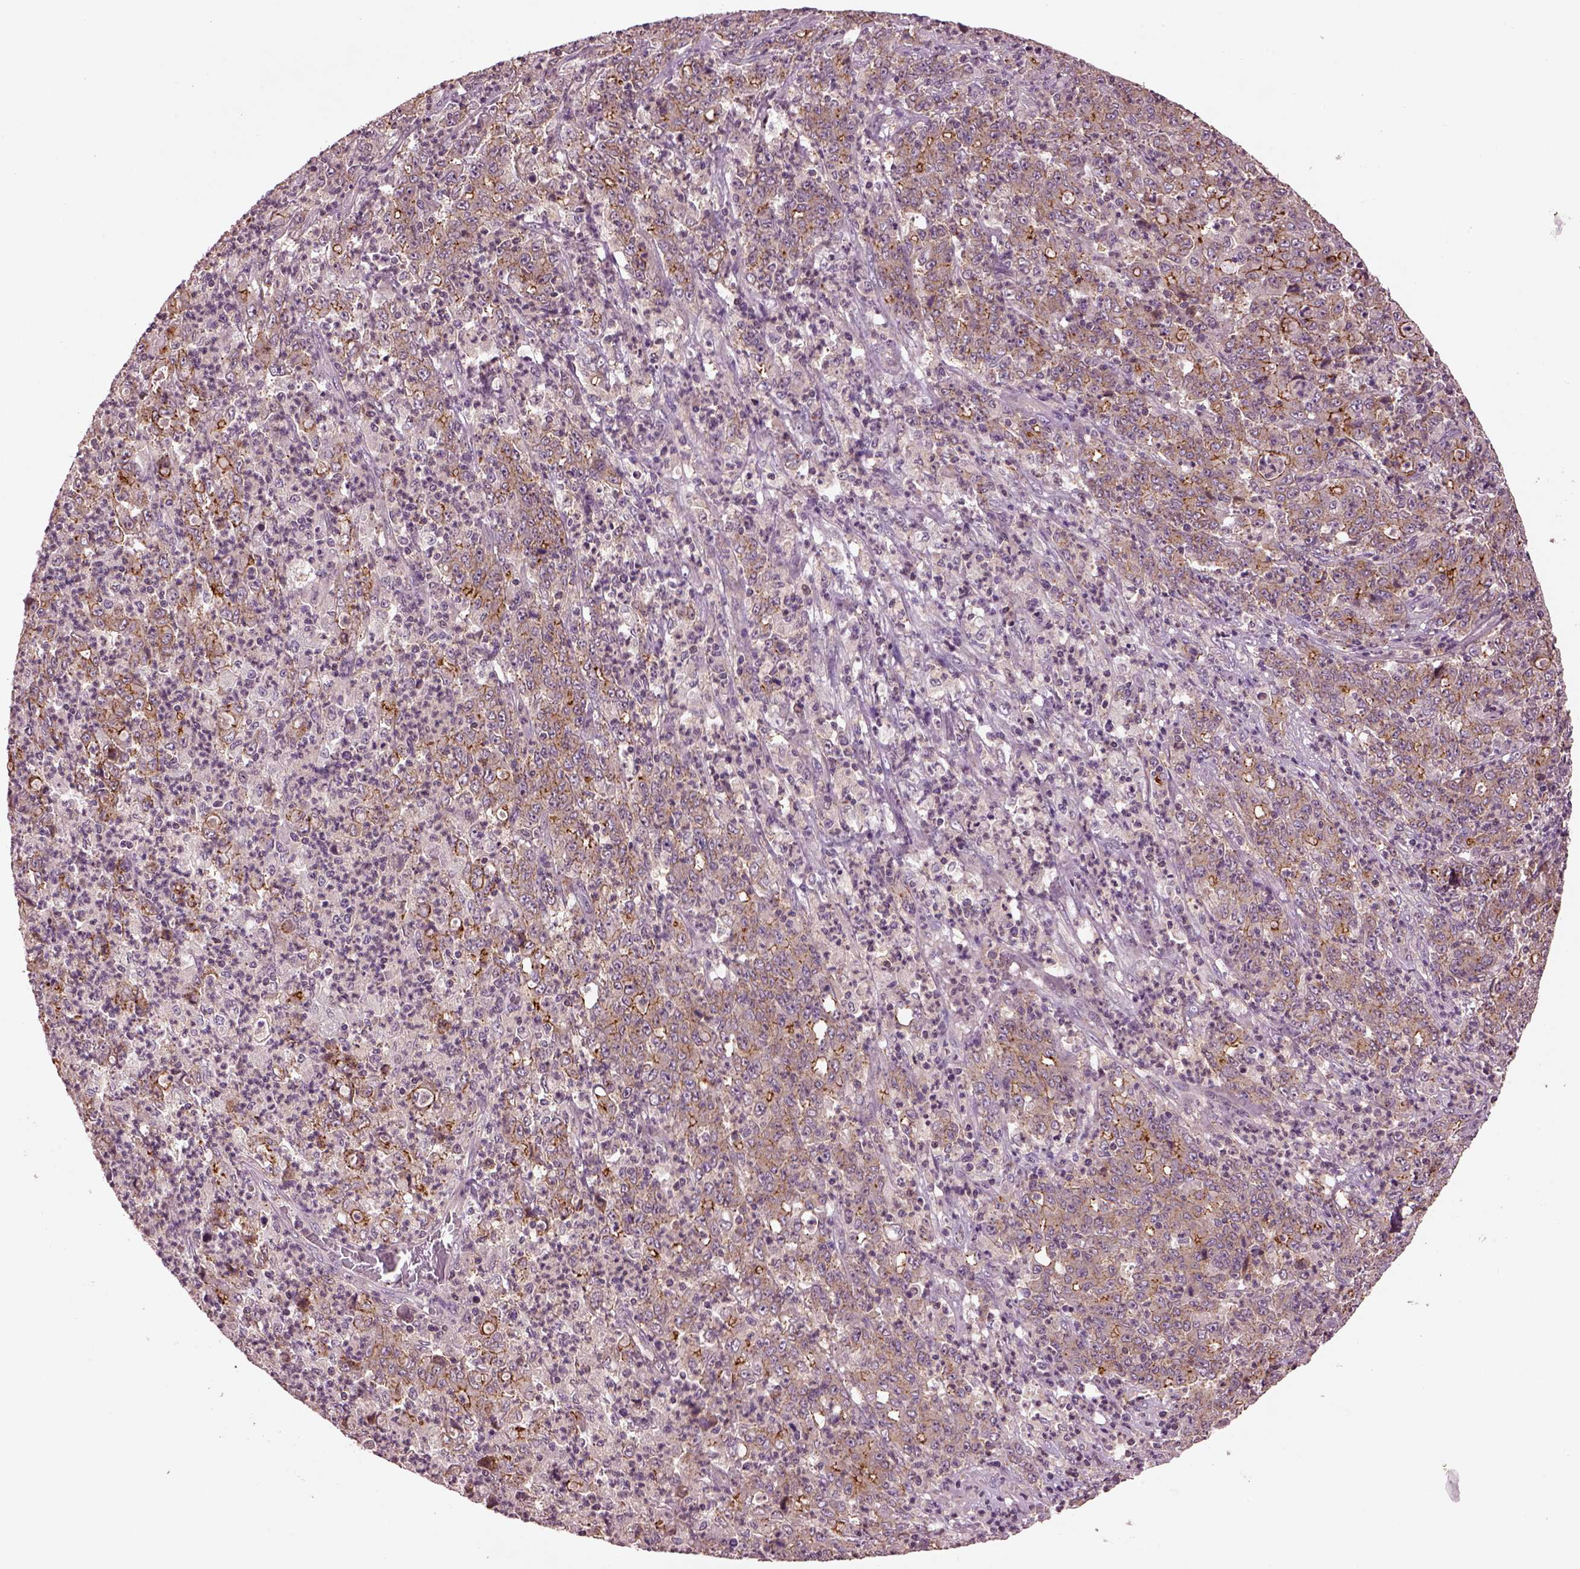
{"staining": {"intensity": "moderate", "quantity": "25%-75%", "location": "cytoplasmic/membranous"}, "tissue": "stomach cancer", "cell_type": "Tumor cells", "image_type": "cancer", "snomed": [{"axis": "morphology", "description": "Adenocarcinoma, NOS"}, {"axis": "topography", "description": "Stomach, lower"}], "caption": "Protein expression analysis of human stomach adenocarcinoma reveals moderate cytoplasmic/membranous staining in about 25%-75% of tumor cells. (DAB (3,3'-diaminobenzidine) IHC with brightfield microscopy, high magnification).", "gene": "MTHFS", "patient": {"sex": "female", "age": 71}}